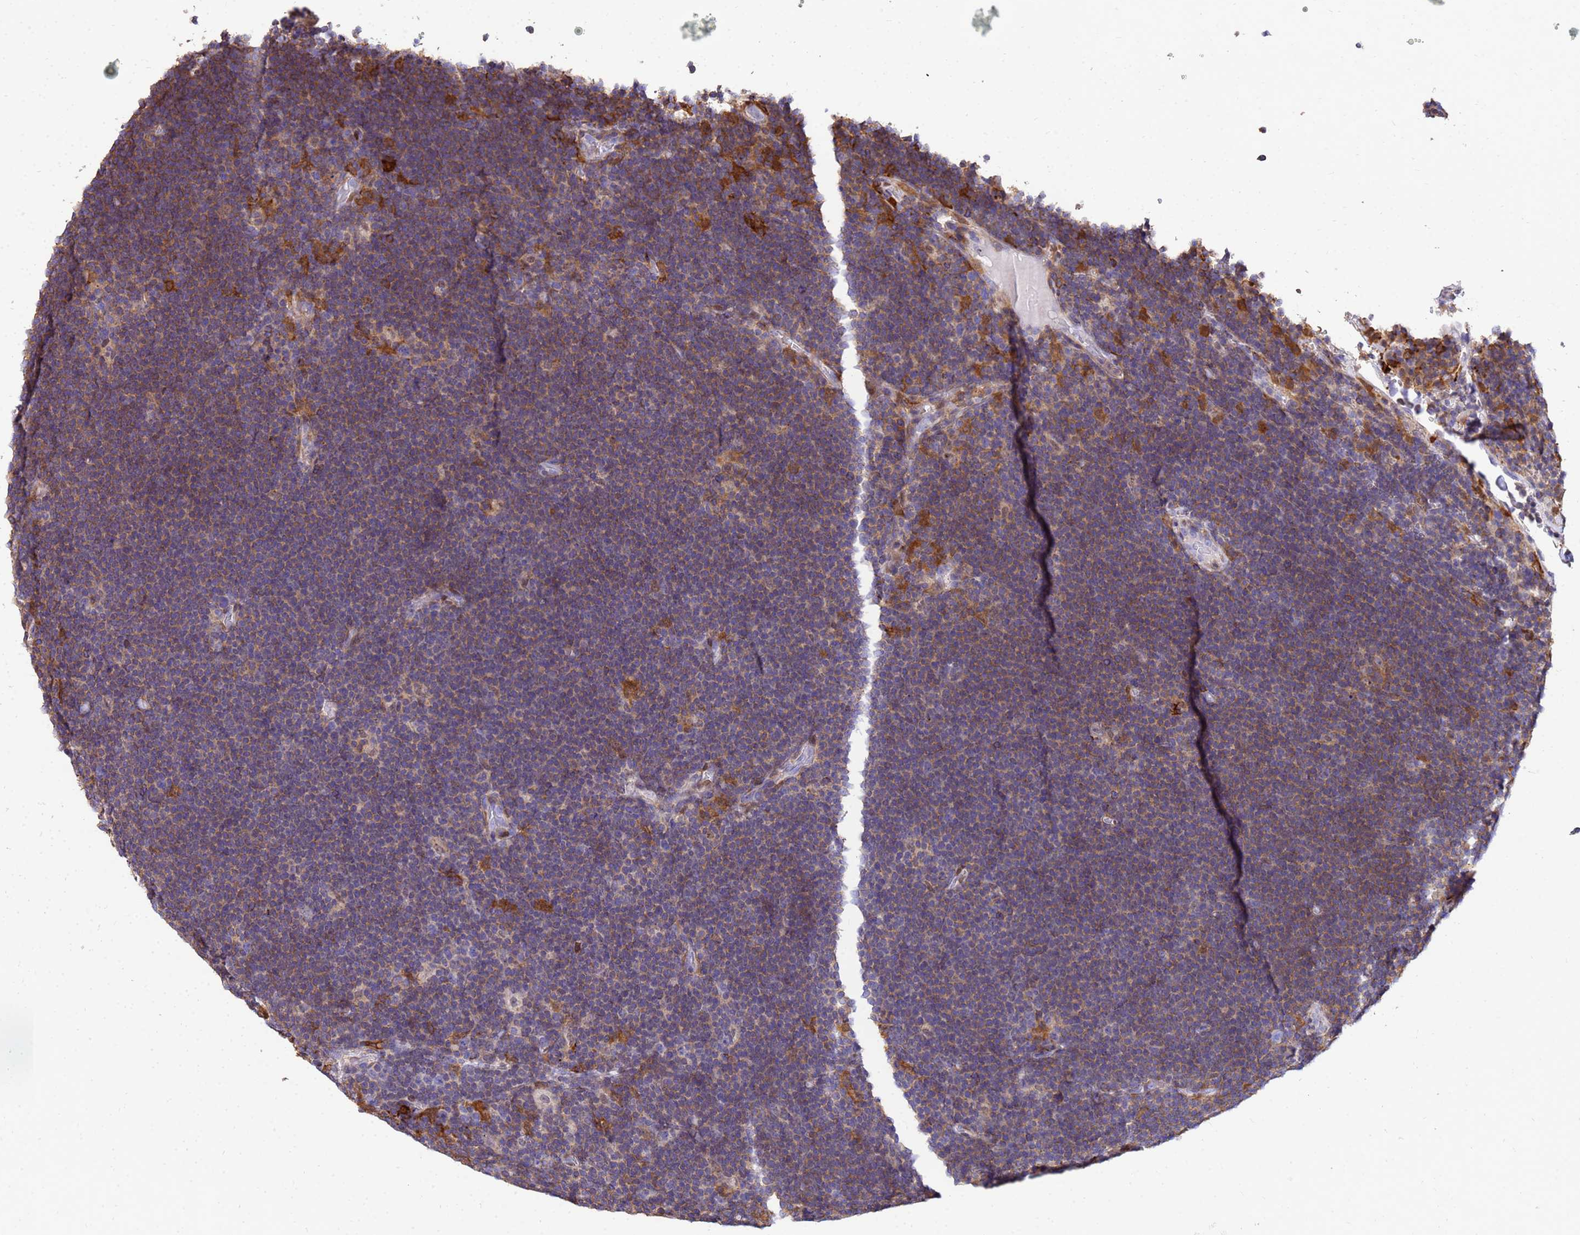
{"staining": {"intensity": "negative", "quantity": "none", "location": "none"}, "tissue": "lymphoma", "cell_type": "Tumor cells", "image_type": "cancer", "snomed": [{"axis": "morphology", "description": "Hodgkin's disease, NOS"}, {"axis": "topography", "description": "Lymph node"}], "caption": "Hodgkin's disease stained for a protein using IHC reveals no positivity tumor cells.", "gene": "DBNDD2", "patient": {"sex": "female", "age": 57}}